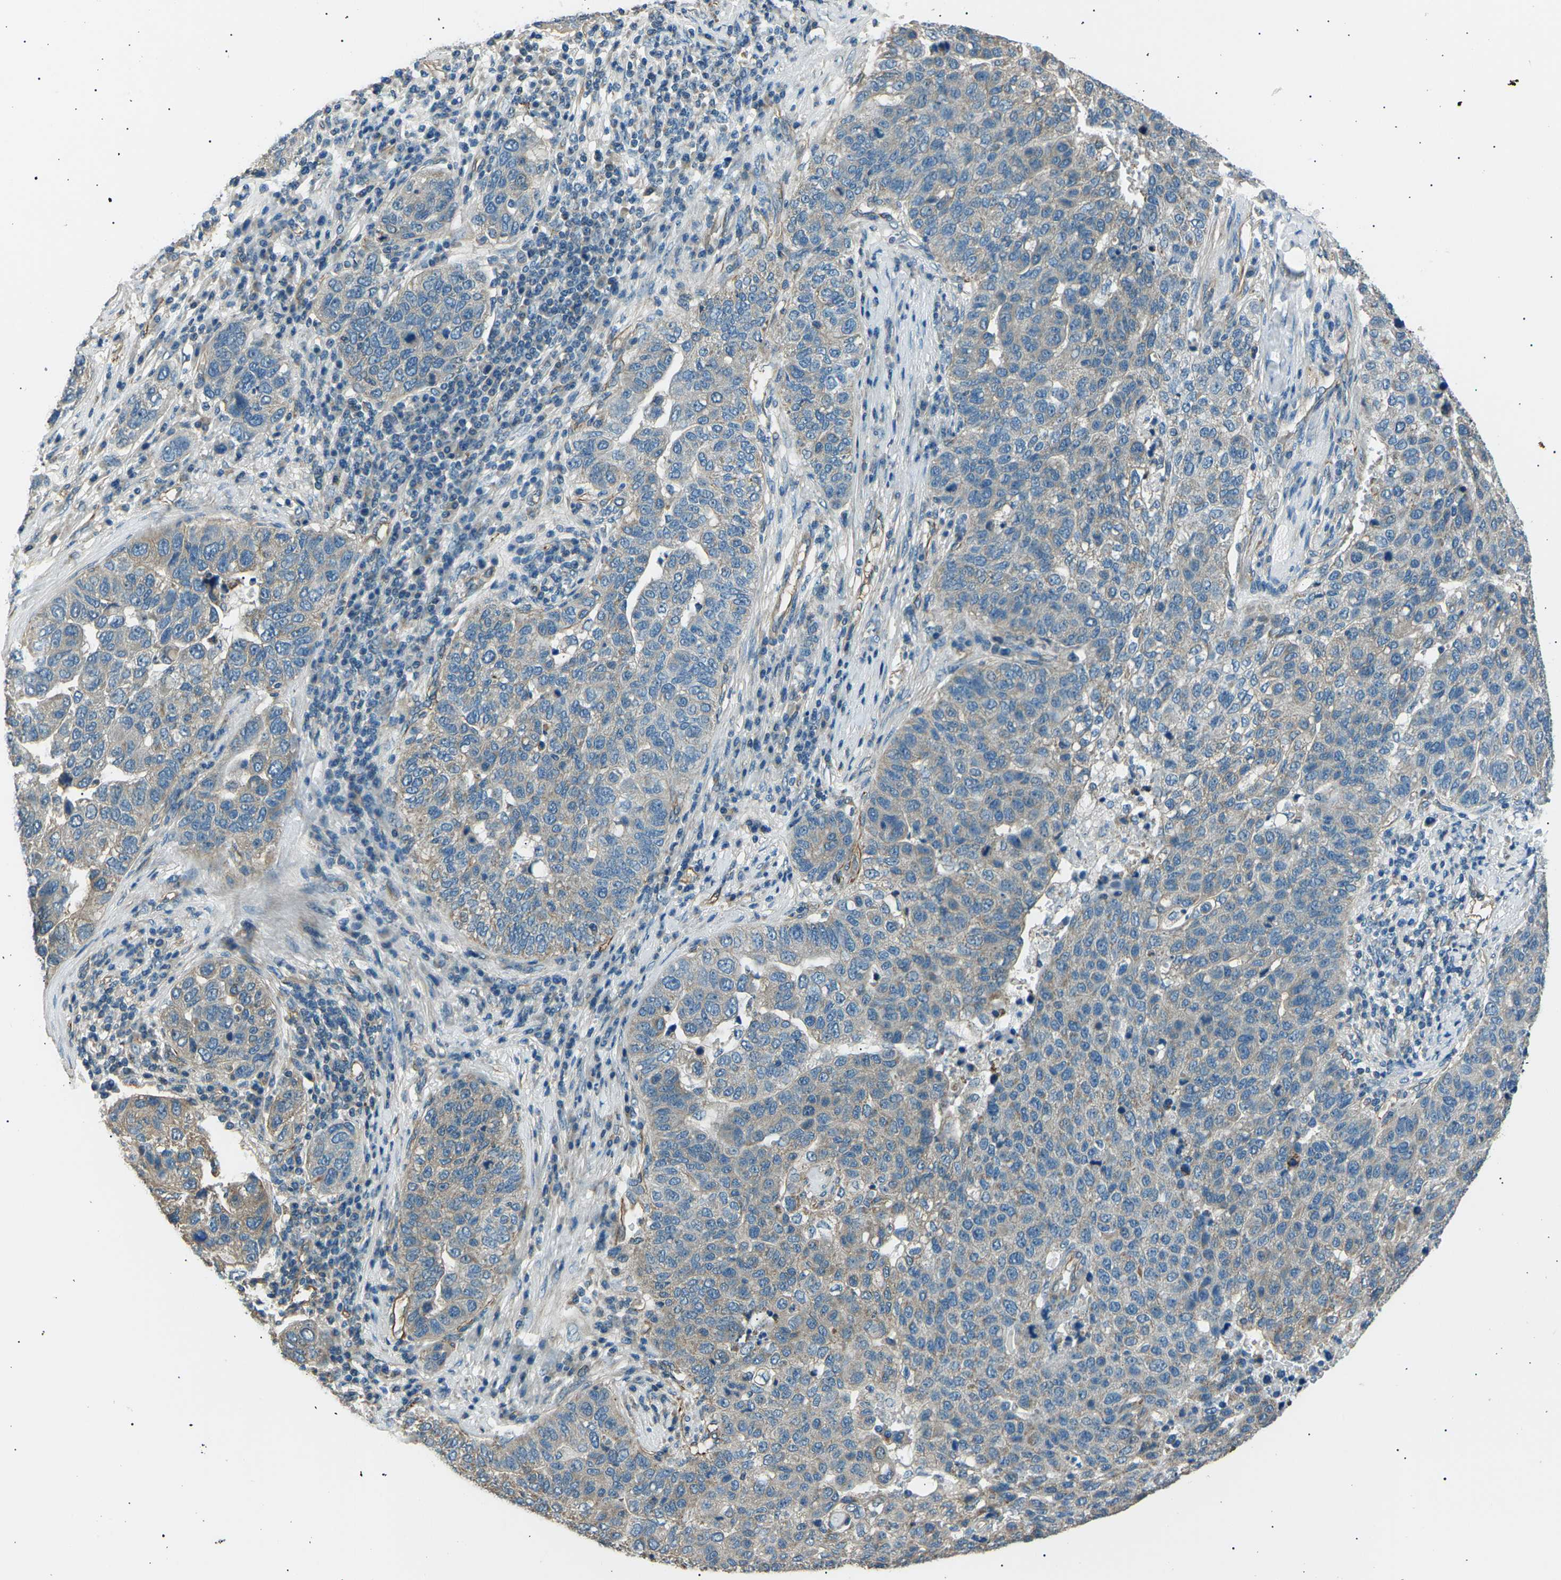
{"staining": {"intensity": "negative", "quantity": "none", "location": "none"}, "tissue": "pancreatic cancer", "cell_type": "Tumor cells", "image_type": "cancer", "snomed": [{"axis": "morphology", "description": "Adenocarcinoma, NOS"}, {"axis": "topography", "description": "Pancreas"}], "caption": "Image shows no significant protein positivity in tumor cells of adenocarcinoma (pancreatic).", "gene": "SLK", "patient": {"sex": "female", "age": 61}}